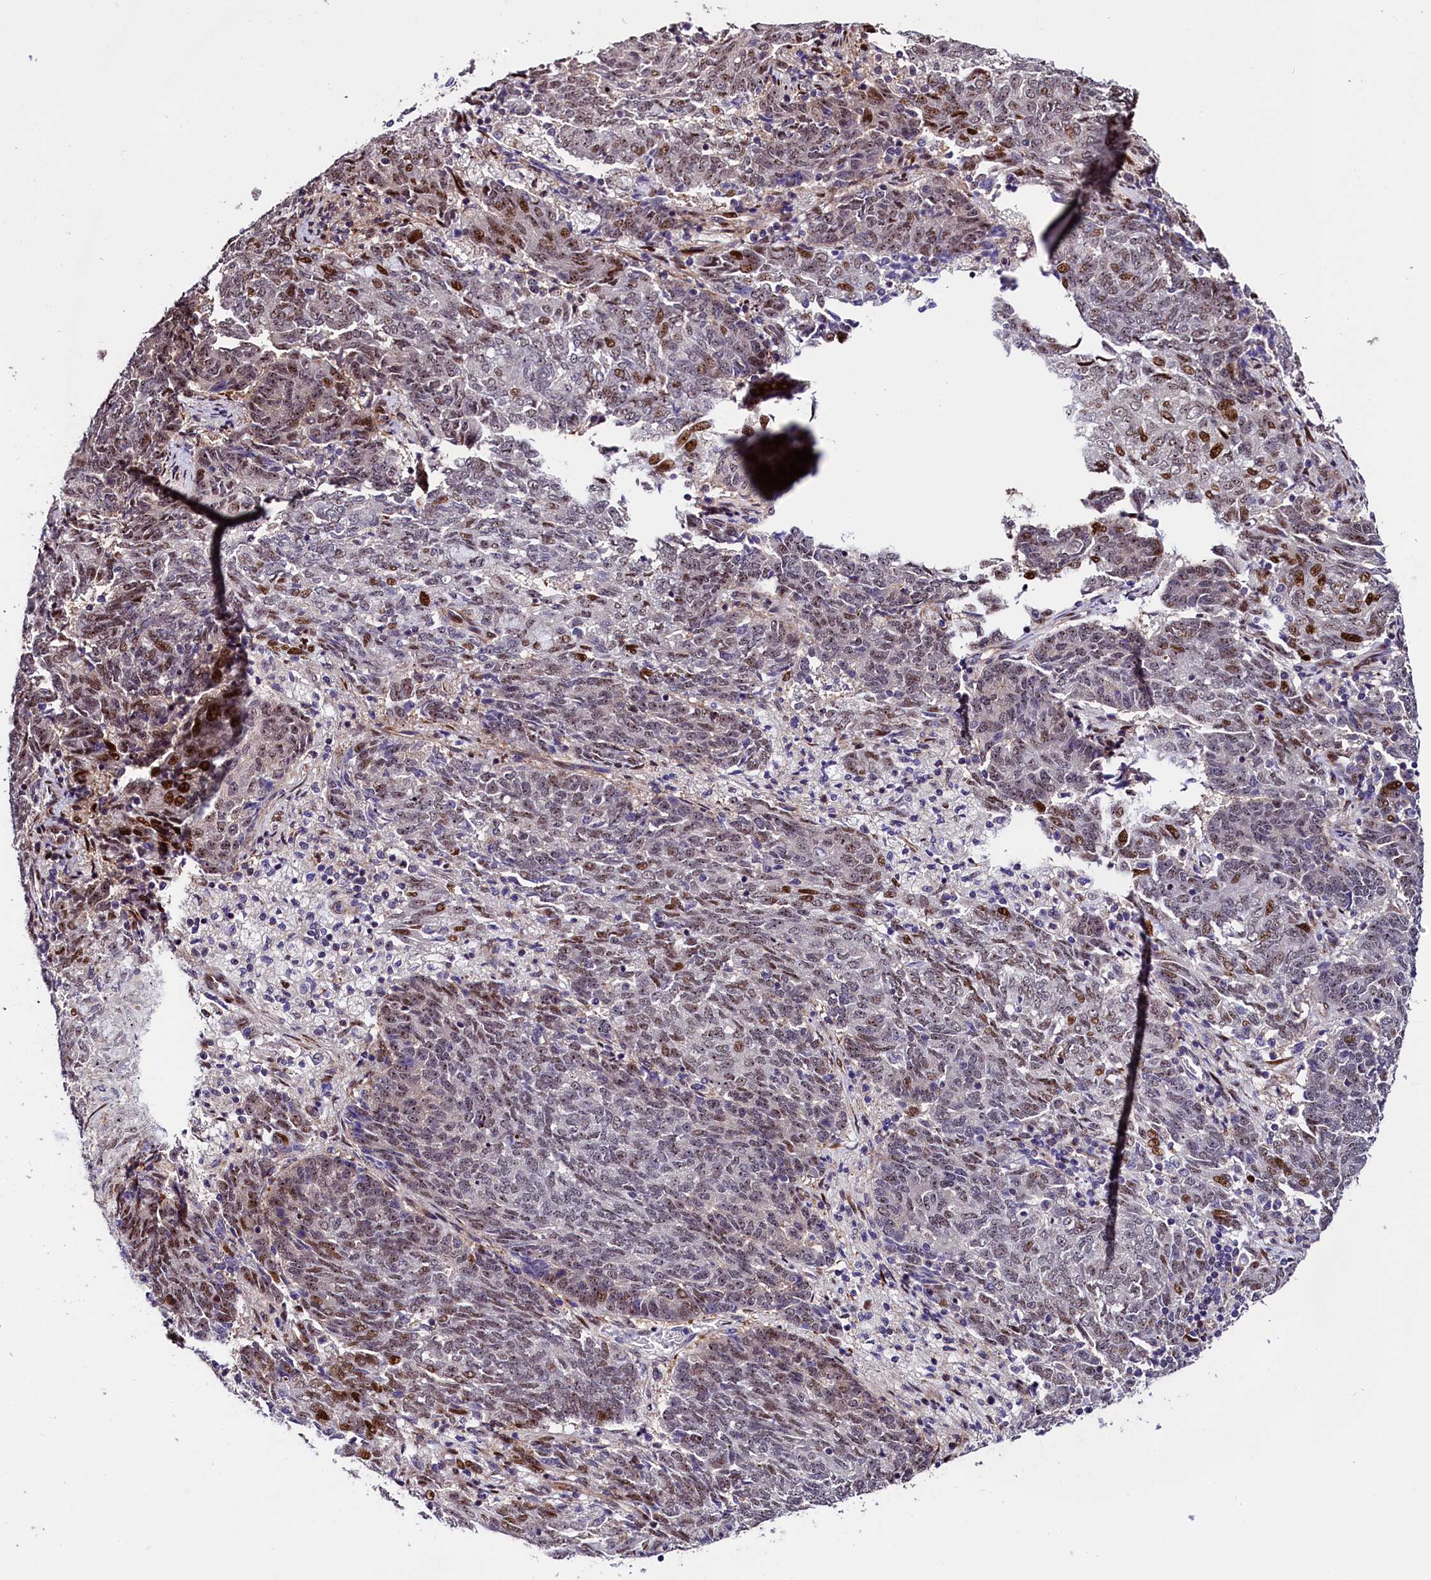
{"staining": {"intensity": "moderate", "quantity": "<25%", "location": "nuclear"}, "tissue": "endometrial cancer", "cell_type": "Tumor cells", "image_type": "cancer", "snomed": [{"axis": "morphology", "description": "Adenocarcinoma, NOS"}, {"axis": "topography", "description": "Endometrium"}], "caption": "This is a photomicrograph of IHC staining of endometrial adenocarcinoma, which shows moderate positivity in the nuclear of tumor cells.", "gene": "TRMT112", "patient": {"sex": "female", "age": 80}}